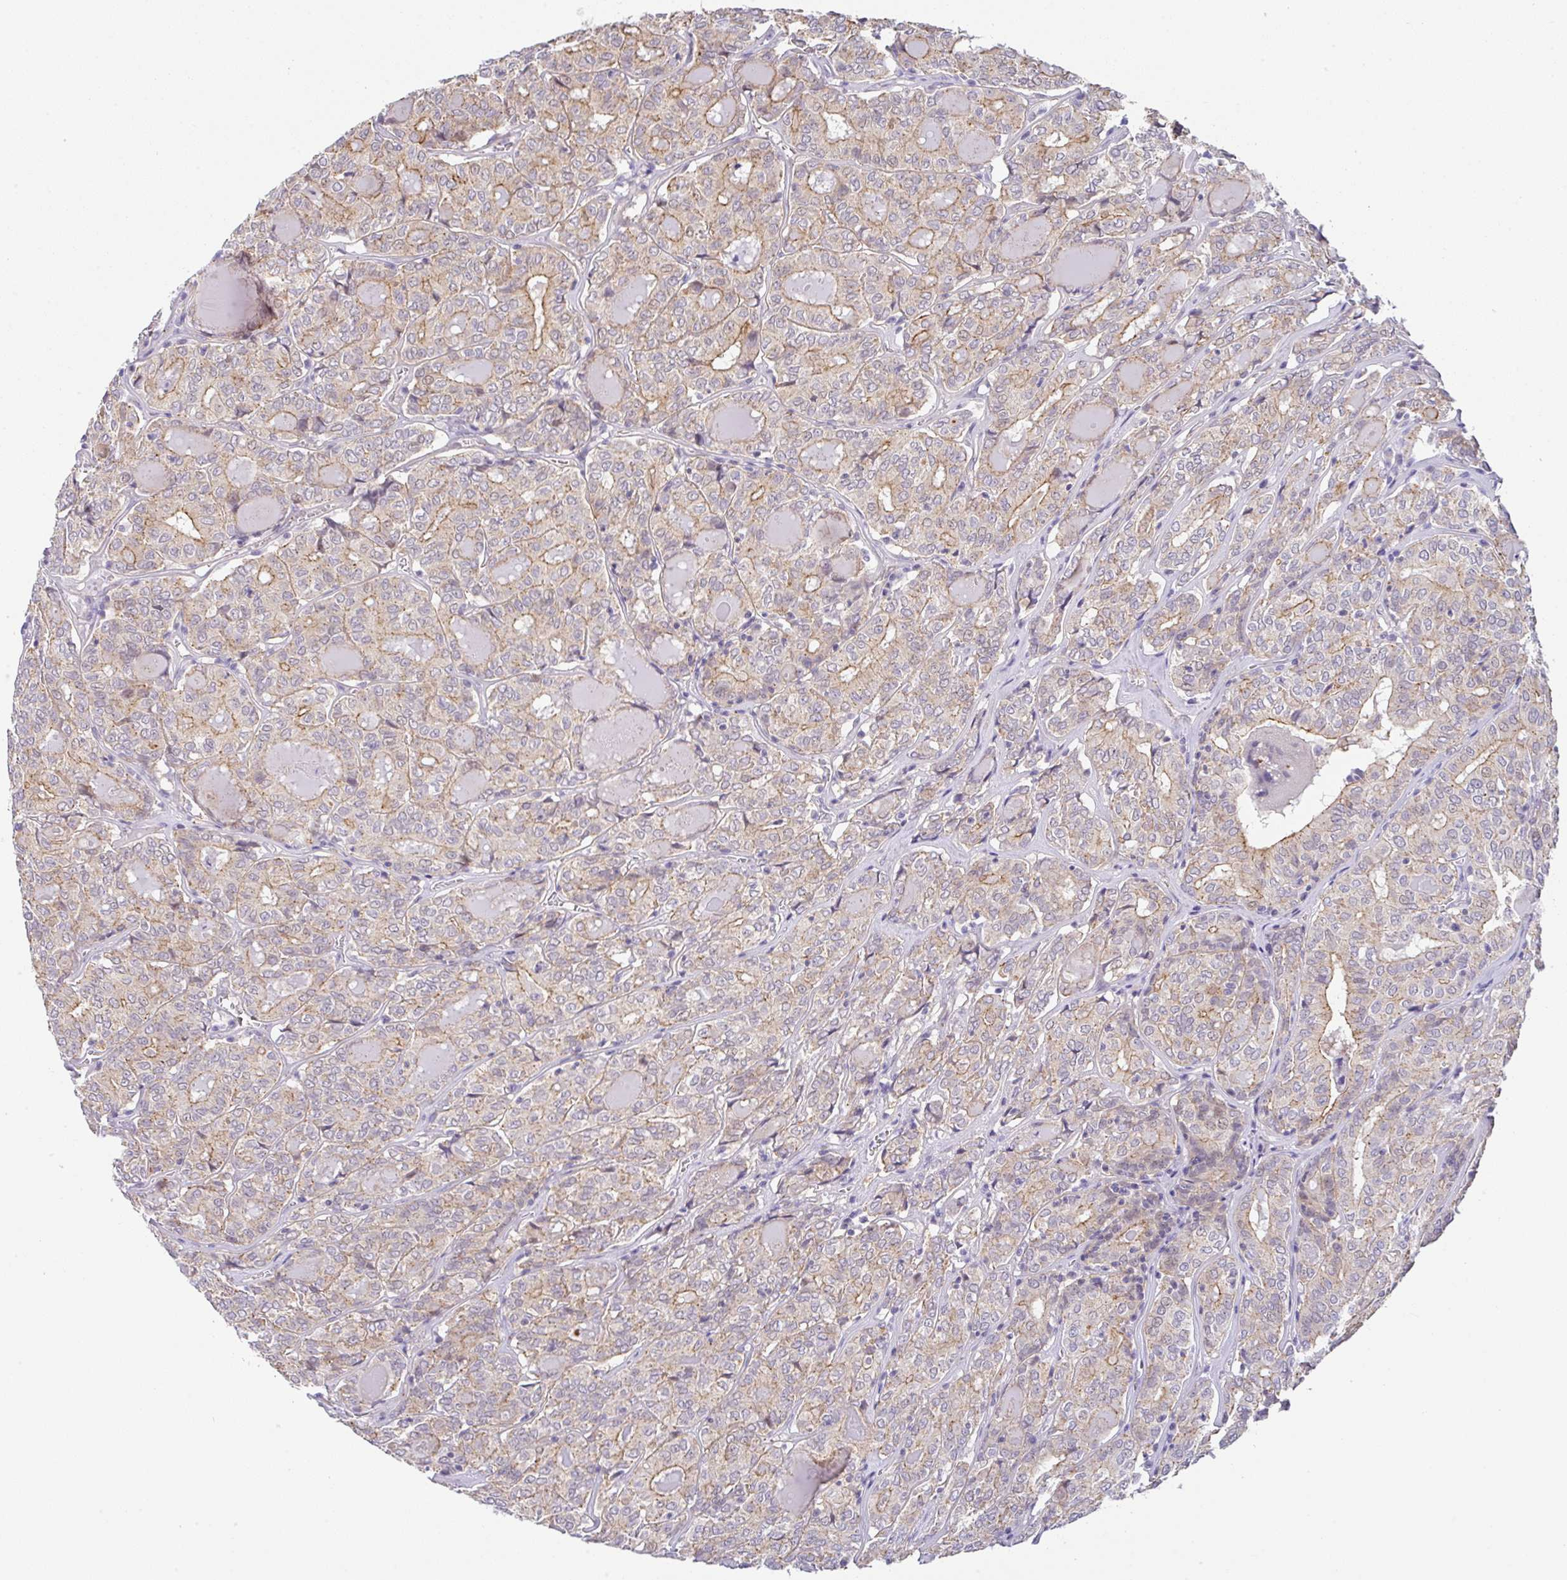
{"staining": {"intensity": "moderate", "quantity": "25%-75%", "location": "cytoplasmic/membranous"}, "tissue": "thyroid cancer", "cell_type": "Tumor cells", "image_type": "cancer", "snomed": [{"axis": "morphology", "description": "Papillary adenocarcinoma, NOS"}, {"axis": "topography", "description": "Thyroid gland"}], "caption": "The immunohistochemical stain labels moderate cytoplasmic/membranous staining in tumor cells of thyroid papillary adenocarcinoma tissue. The staining was performed using DAB, with brown indicating positive protein expression. Nuclei are stained blue with hematoxylin.", "gene": "CGNL1", "patient": {"sex": "female", "age": 72}}